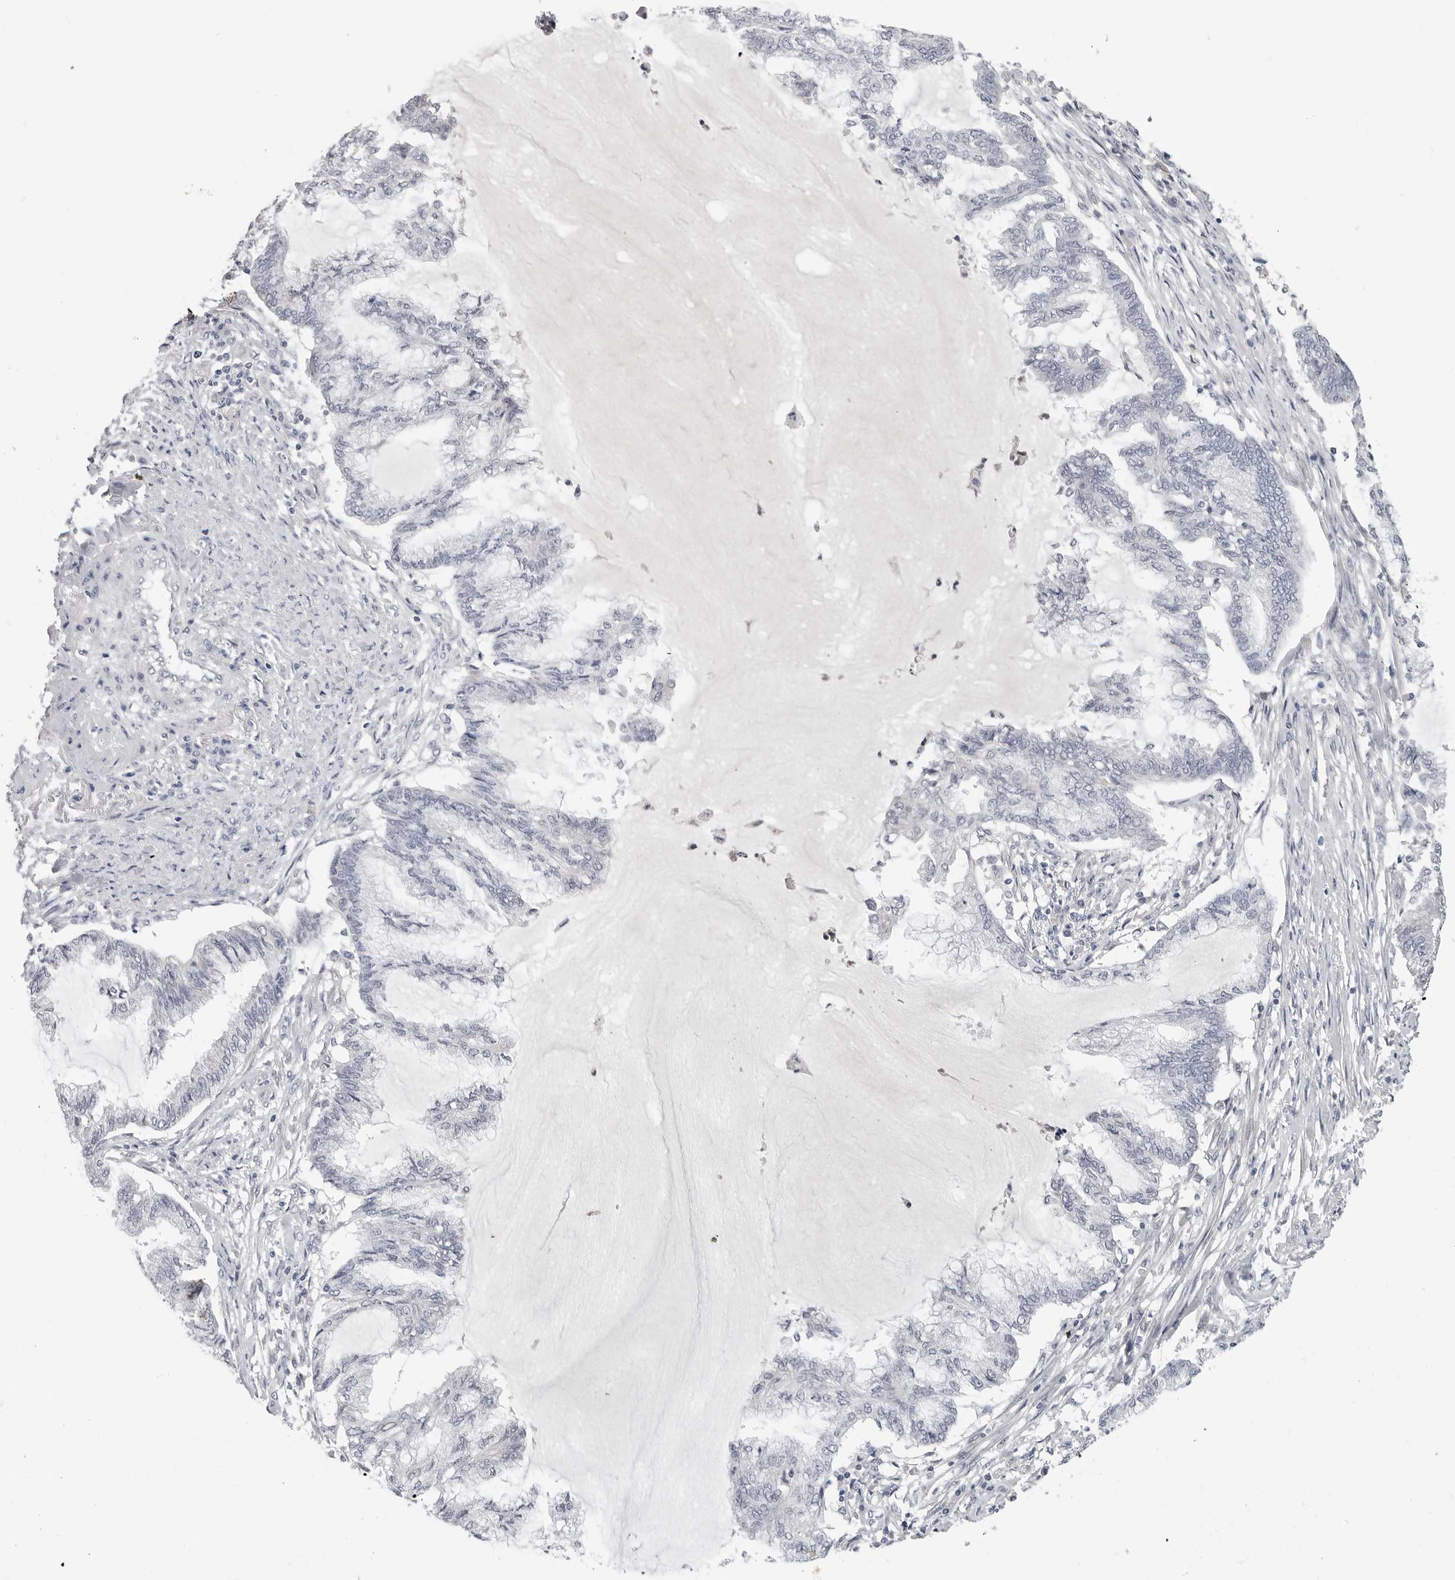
{"staining": {"intensity": "negative", "quantity": "none", "location": "none"}, "tissue": "endometrial cancer", "cell_type": "Tumor cells", "image_type": "cancer", "snomed": [{"axis": "morphology", "description": "Adenocarcinoma, NOS"}, {"axis": "topography", "description": "Endometrium"}], "caption": "An image of human endometrial cancer (adenocarcinoma) is negative for staining in tumor cells. (DAB IHC visualized using brightfield microscopy, high magnification).", "gene": "ZNF502", "patient": {"sex": "female", "age": 86}}